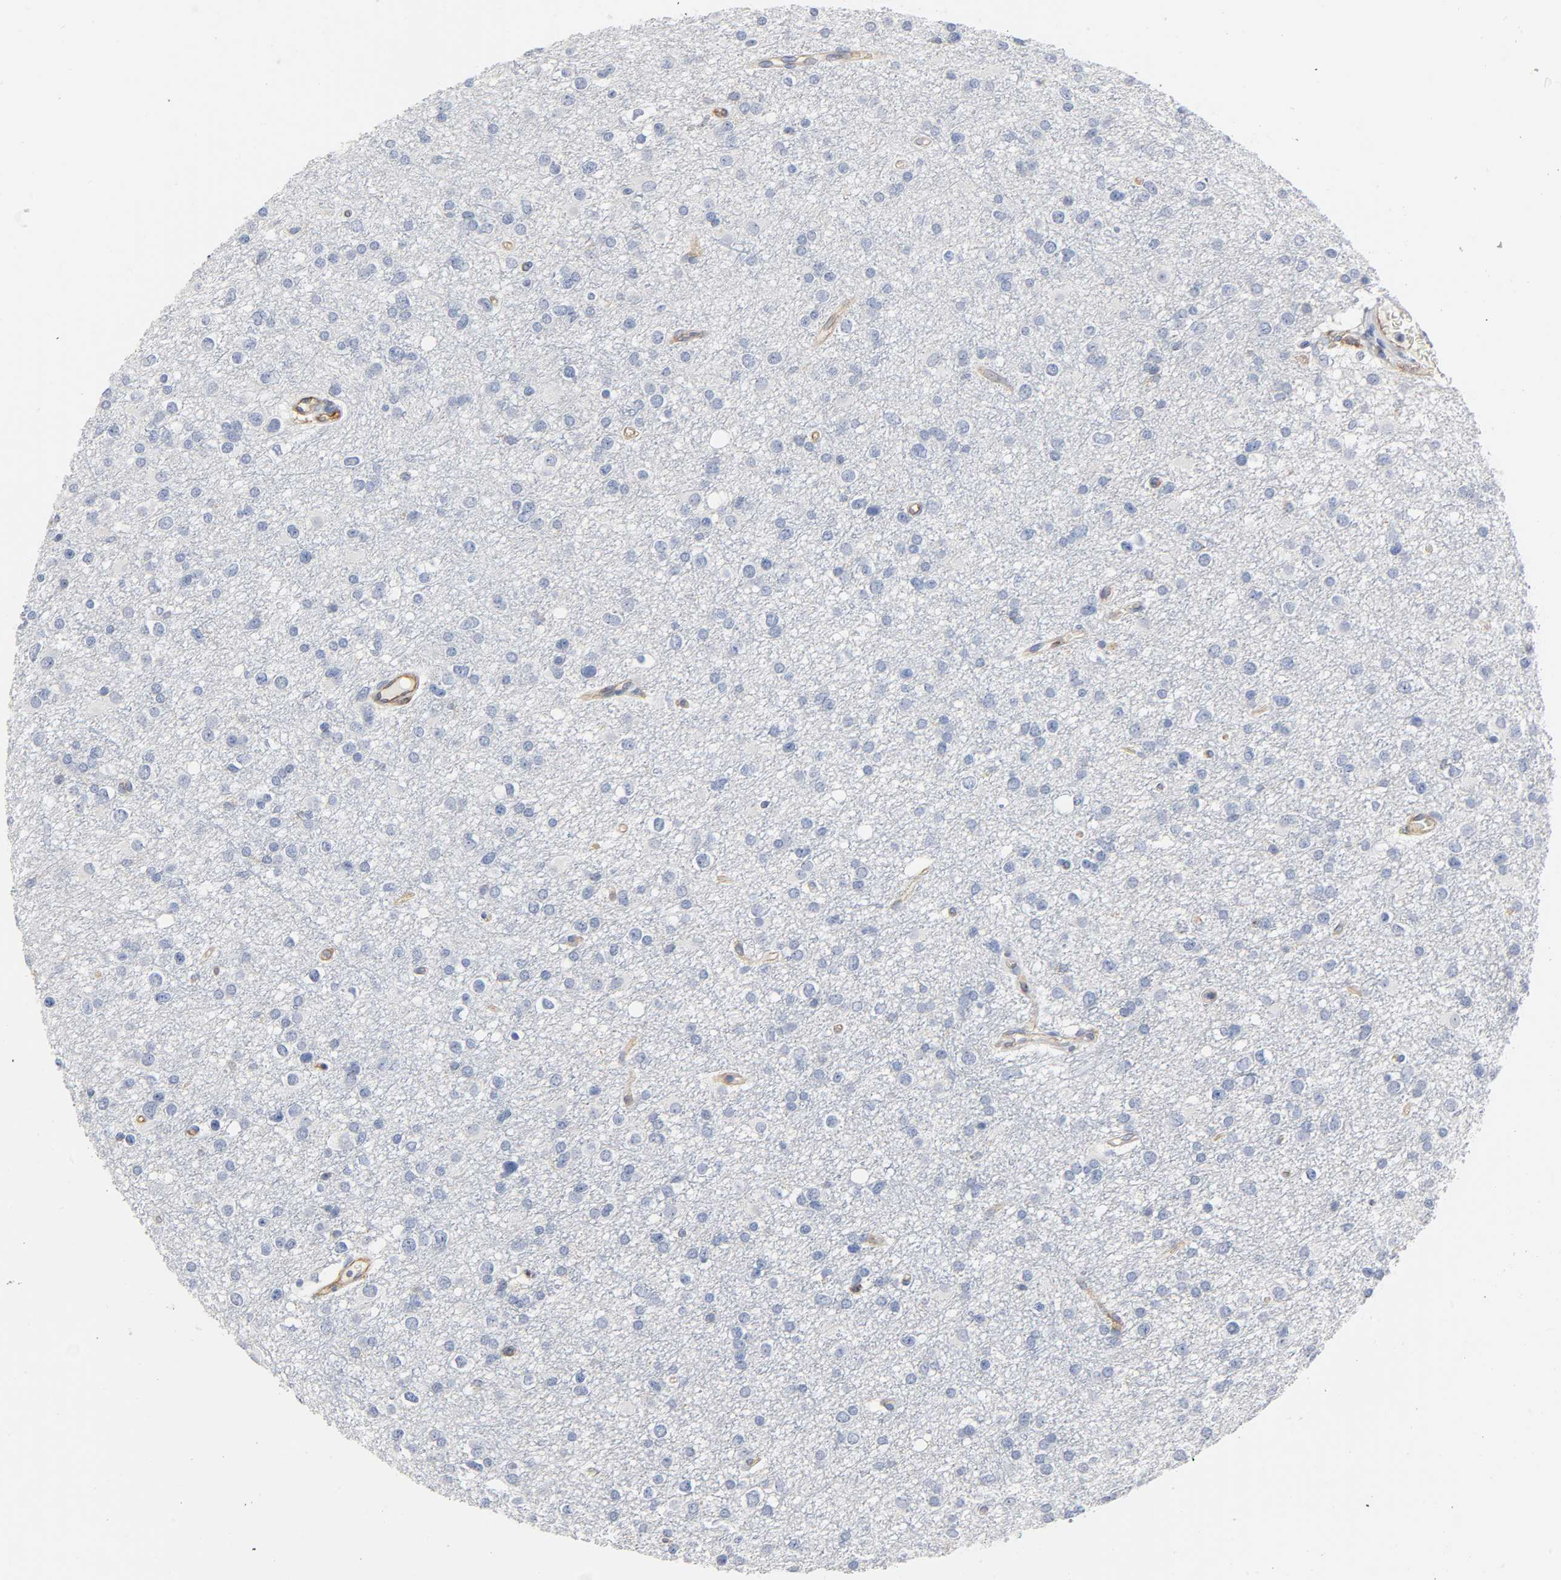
{"staining": {"intensity": "negative", "quantity": "none", "location": "none"}, "tissue": "glioma", "cell_type": "Tumor cells", "image_type": "cancer", "snomed": [{"axis": "morphology", "description": "Glioma, malignant, Low grade"}, {"axis": "topography", "description": "Brain"}], "caption": "A histopathology image of malignant glioma (low-grade) stained for a protein displays no brown staining in tumor cells.", "gene": "CD2AP", "patient": {"sex": "male", "age": 42}}